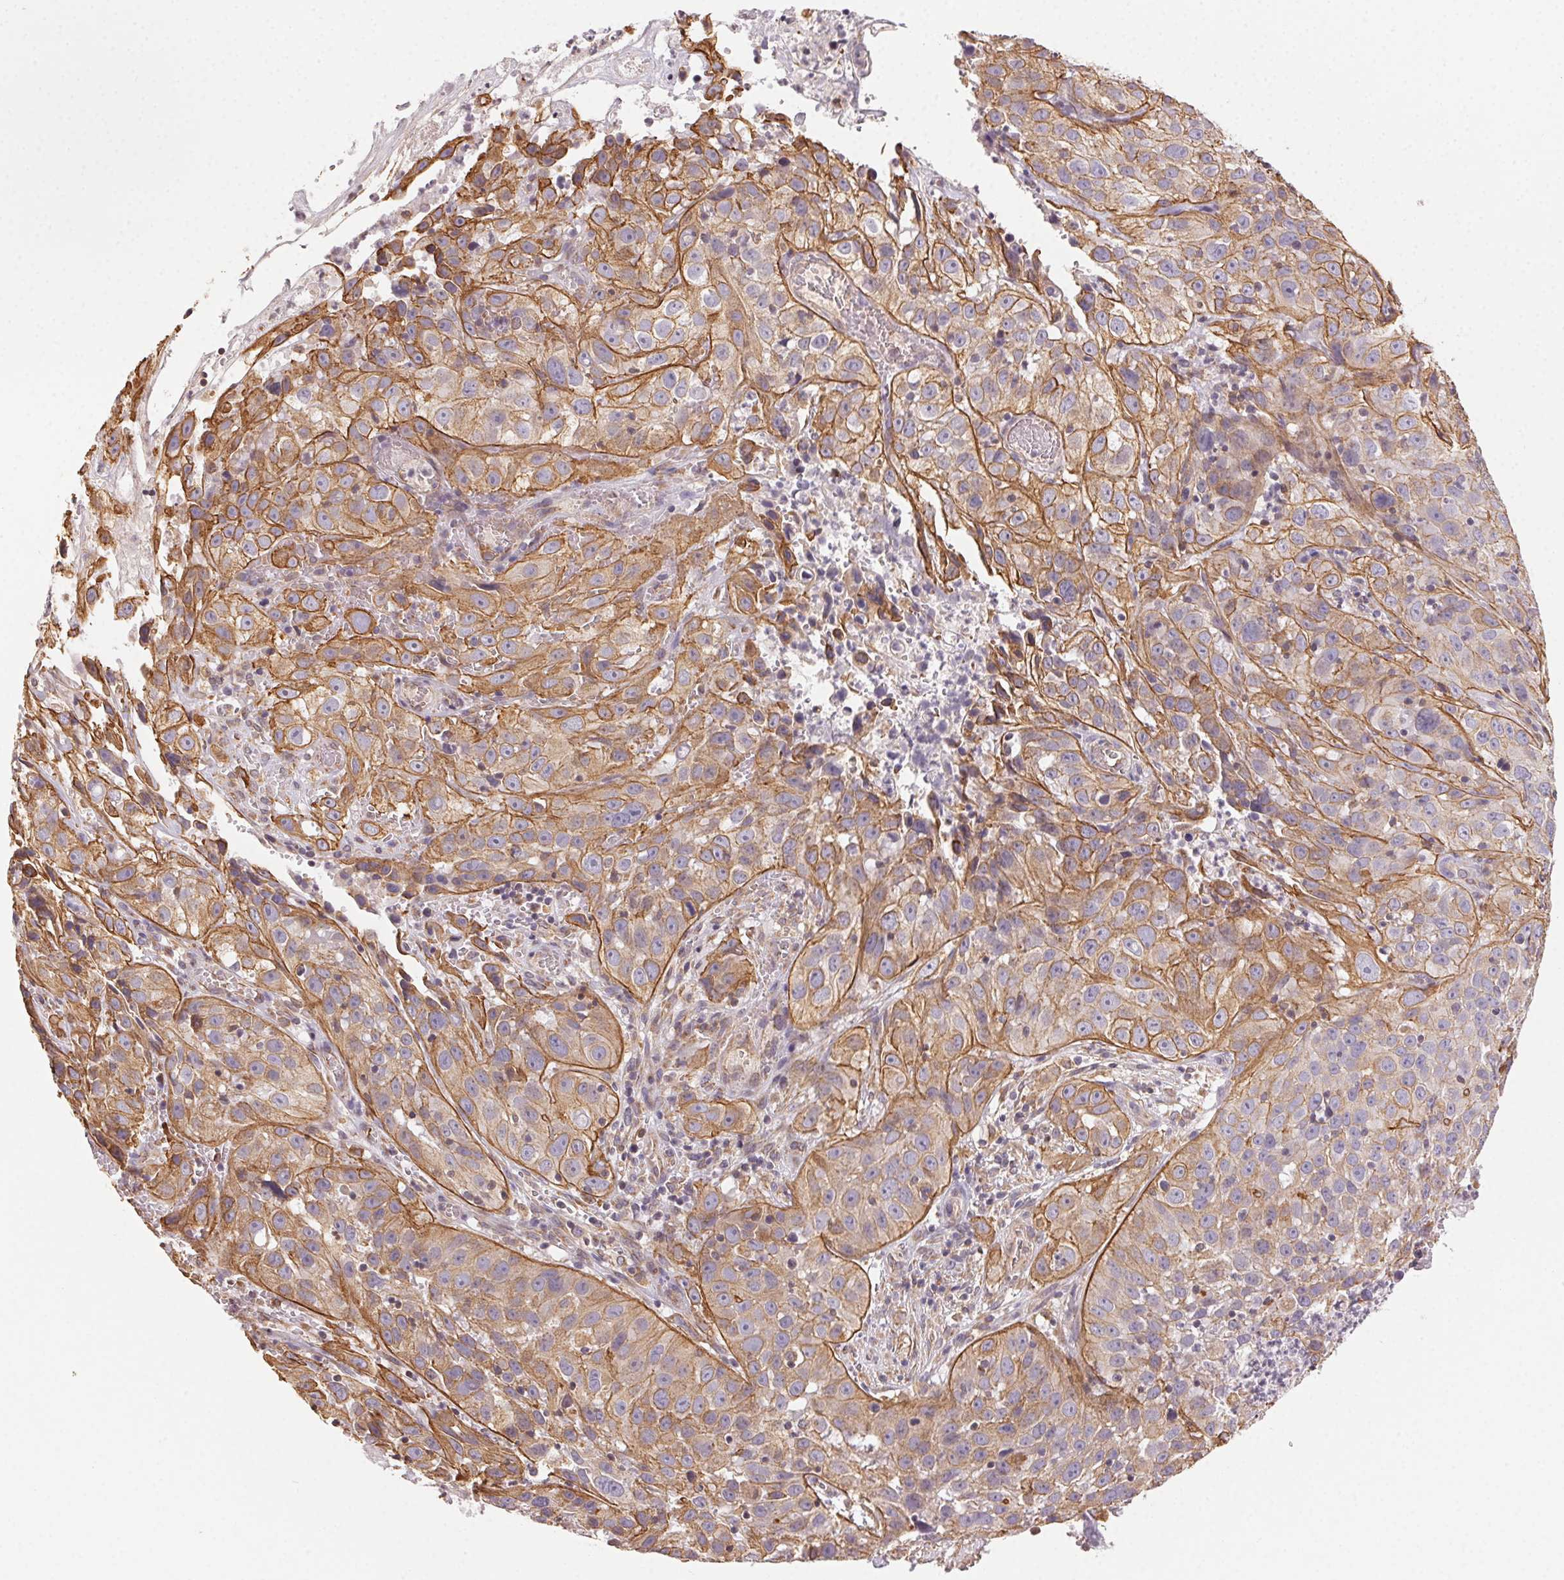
{"staining": {"intensity": "weak", "quantity": ">75%", "location": "cytoplasmic/membranous"}, "tissue": "cervical cancer", "cell_type": "Tumor cells", "image_type": "cancer", "snomed": [{"axis": "morphology", "description": "Squamous cell carcinoma, NOS"}, {"axis": "topography", "description": "Cervix"}], "caption": "Protein expression analysis of cervical cancer shows weak cytoplasmic/membranous staining in approximately >75% of tumor cells.", "gene": "PLA2G4F", "patient": {"sex": "female", "age": 32}}